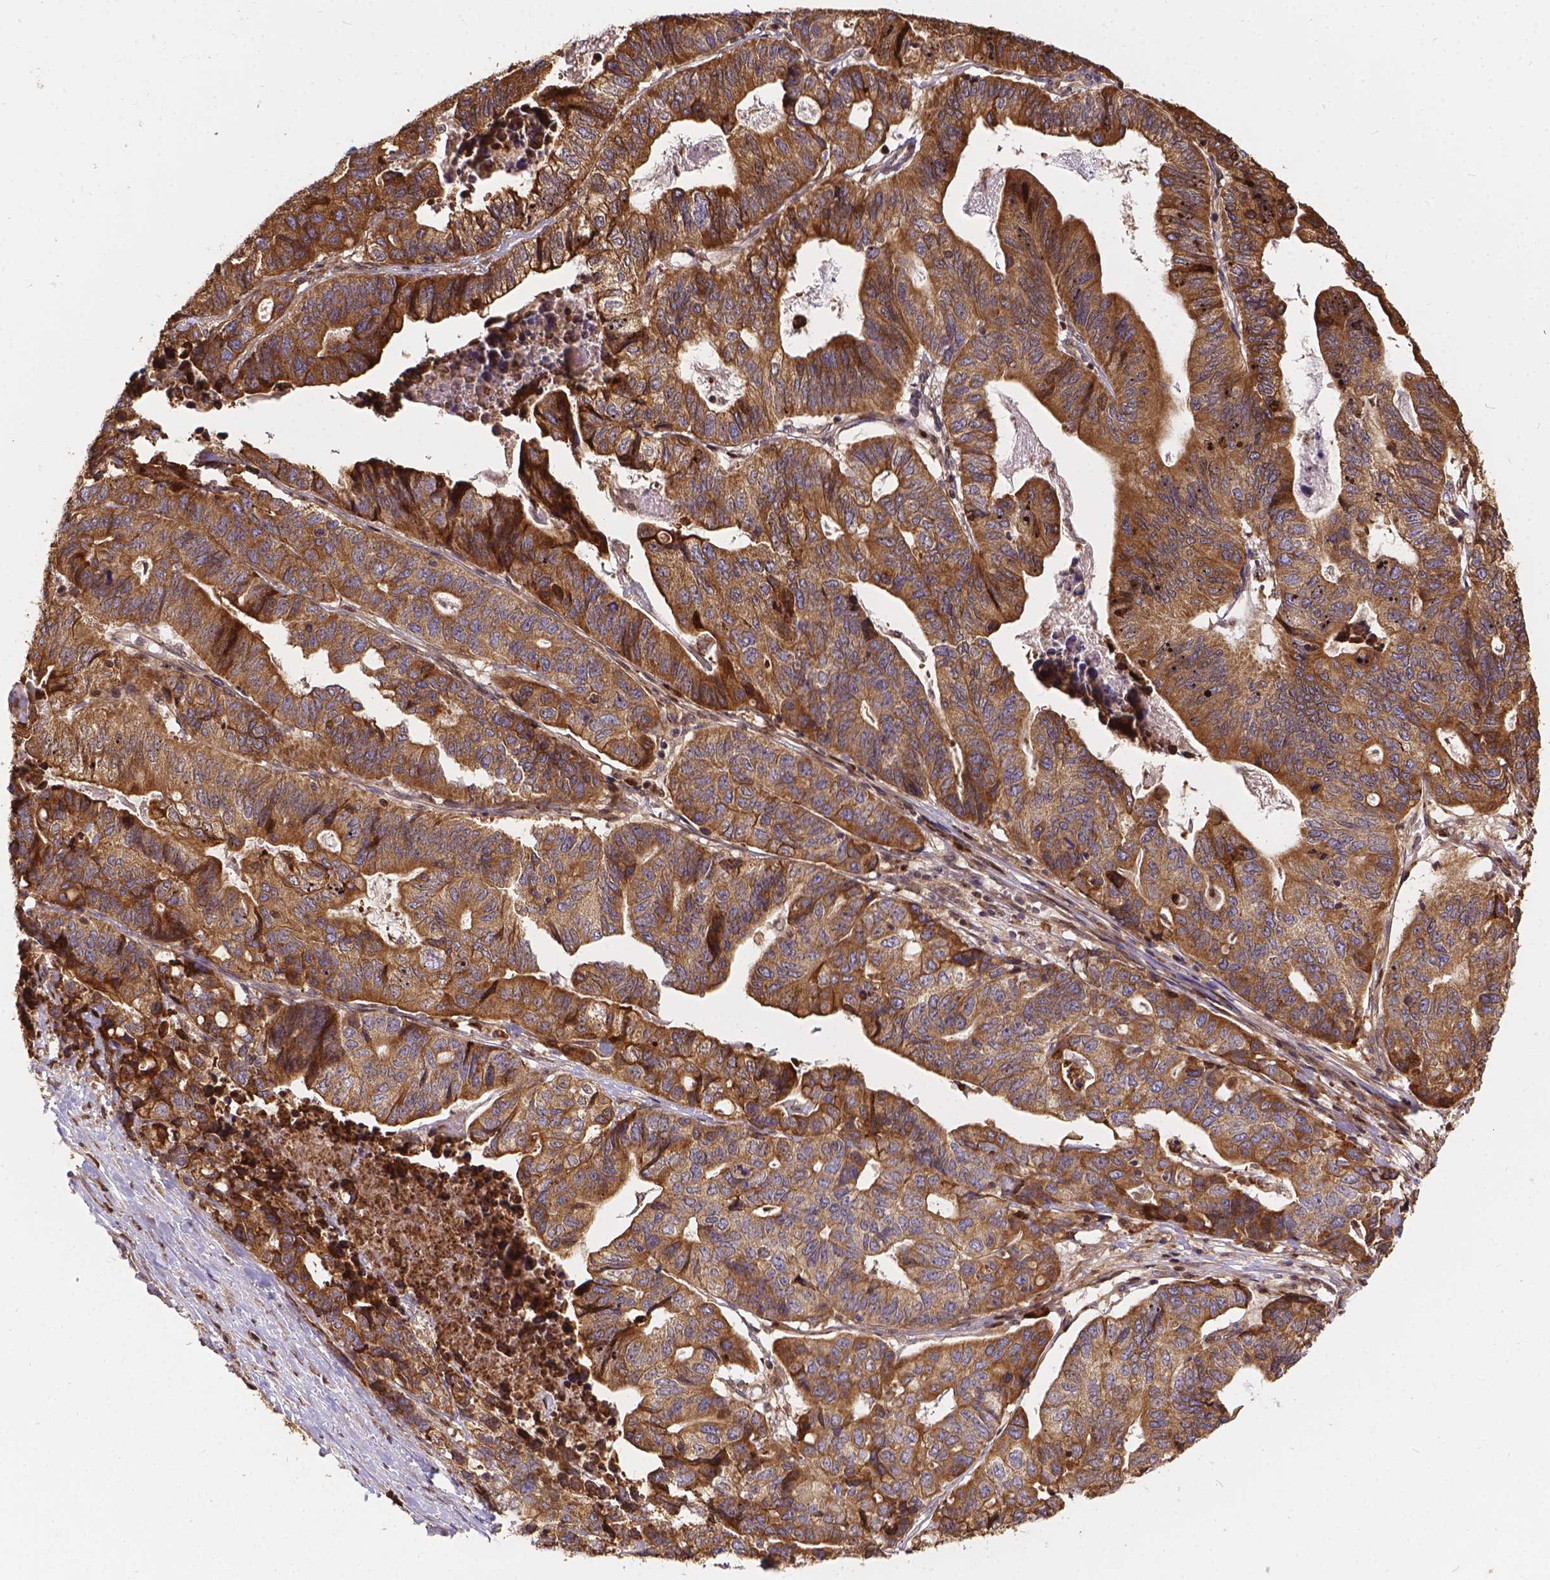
{"staining": {"intensity": "moderate", "quantity": ">75%", "location": "cytoplasmic/membranous"}, "tissue": "stomach cancer", "cell_type": "Tumor cells", "image_type": "cancer", "snomed": [{"axis": "morphology", "description": "Adenocarcinoma, NOS"}, {"axis": "topography", "description": "Stomach, upper"}], "caption": "Immunohistochemical staining of adenocarcinoma (stomach) displays medium levels of moderate cytoplasmic/membranous protein expression in approximately >75% of tumor cells. (DAB (3,3'-diaminobenzidine) = brown stain, brightfield microscopy at high magnification).", "gene": "DENND6A", "patient": {"sex": "female", "age": 67}}